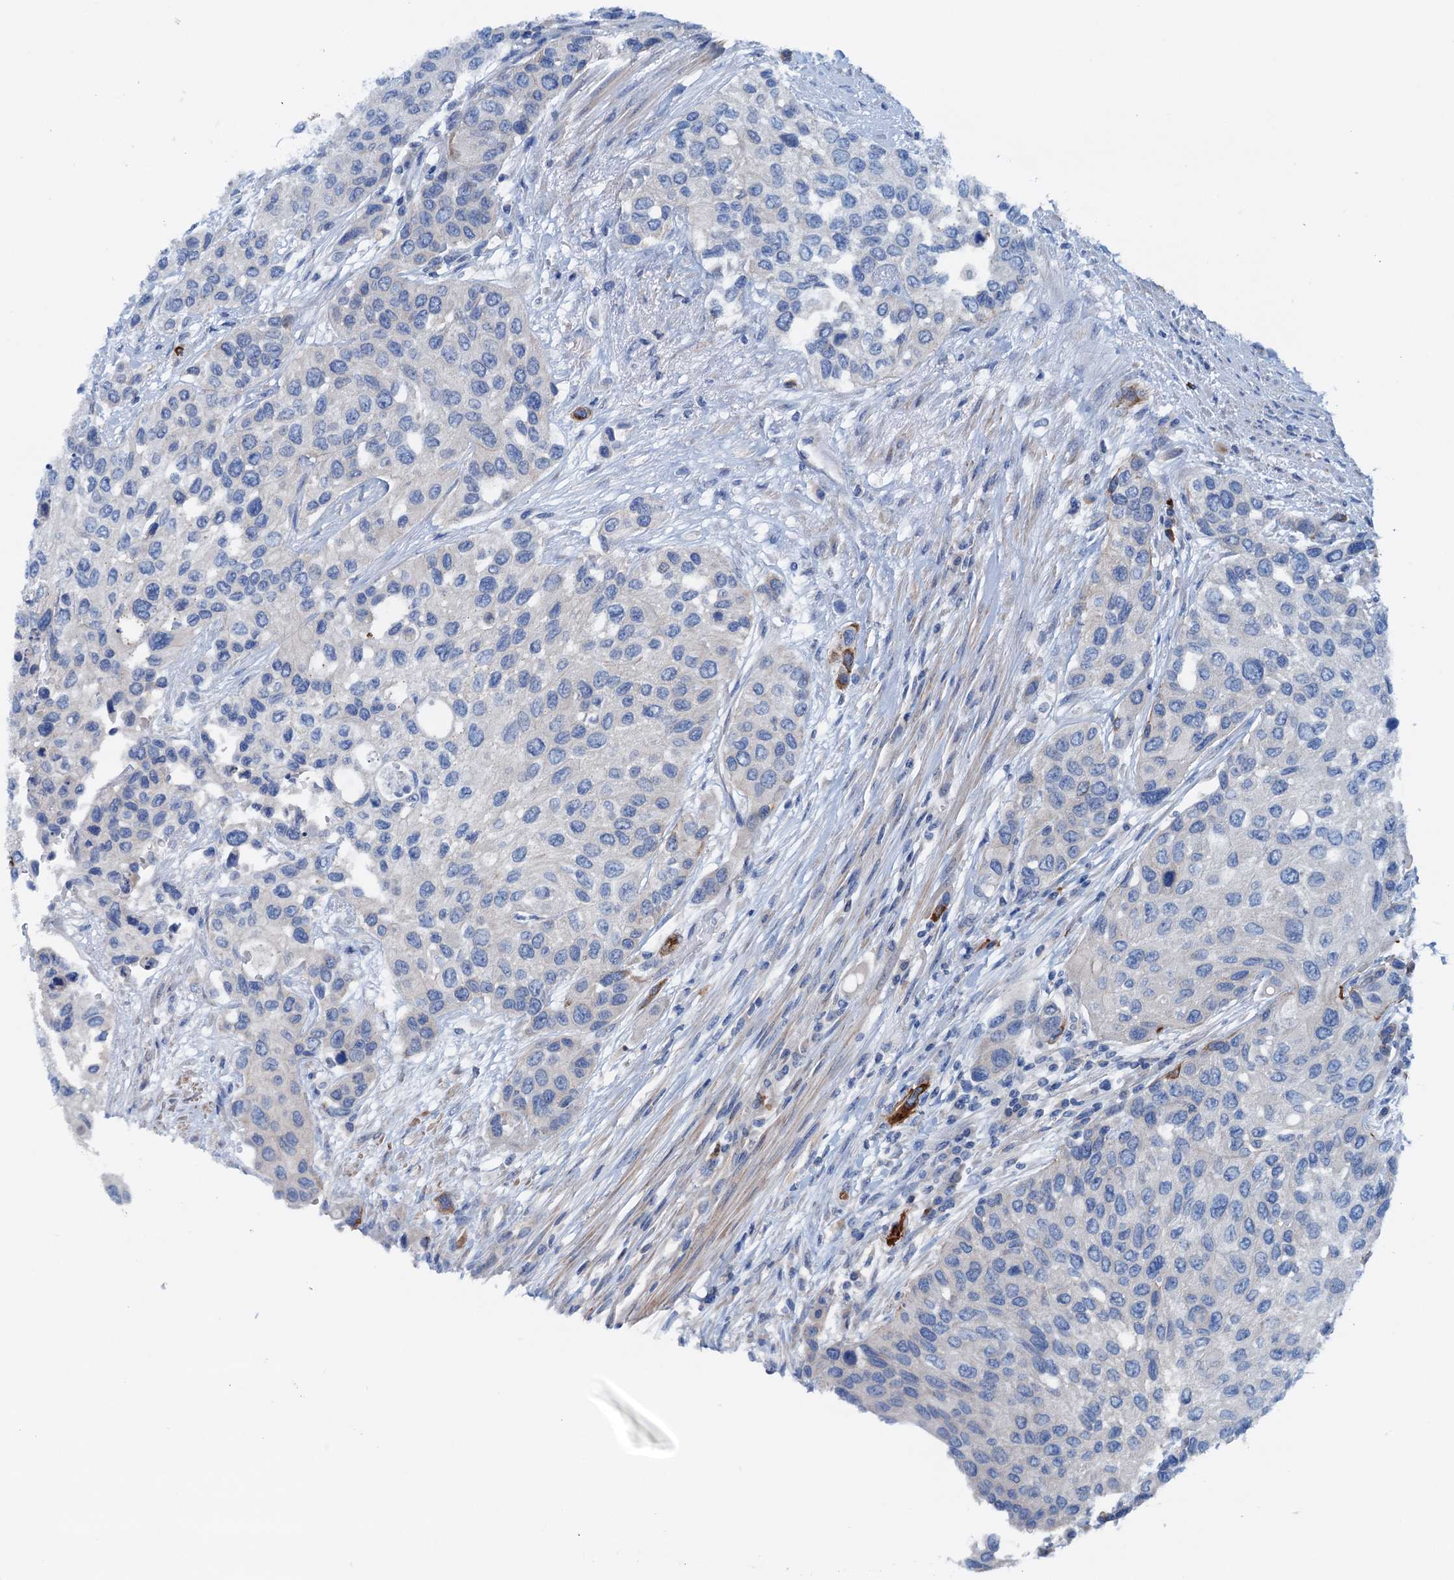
{"staining": {"intensity": "moderate", "quantity": "<25%", "location": "cytoplasmic/membranous"}, "tissue": "urothelial cancer", "cell_type": "Tumor cells", "image_type": "cancer", "snomed": [{"axis": "morphology", "description": "Normal tissue, NOS"}, {"axis": "morphology", "description": "Urothelial carcinoma, High grade"}, {"axis": "topography", "description": "Vascular tissue"}, {"axis": "topography", "description": "Urinary bladder"}], "caption": "DAB immunohistochemical staining of human urothelial cancer demonstrates moderate cytoplasmic/membranous protein expression in about <25% of tumor cells. (Brightfield microscopy of DAB IHC at high magnification).", "gene": "KNDC1", "patient": {"sex": "female", "age": 56}}